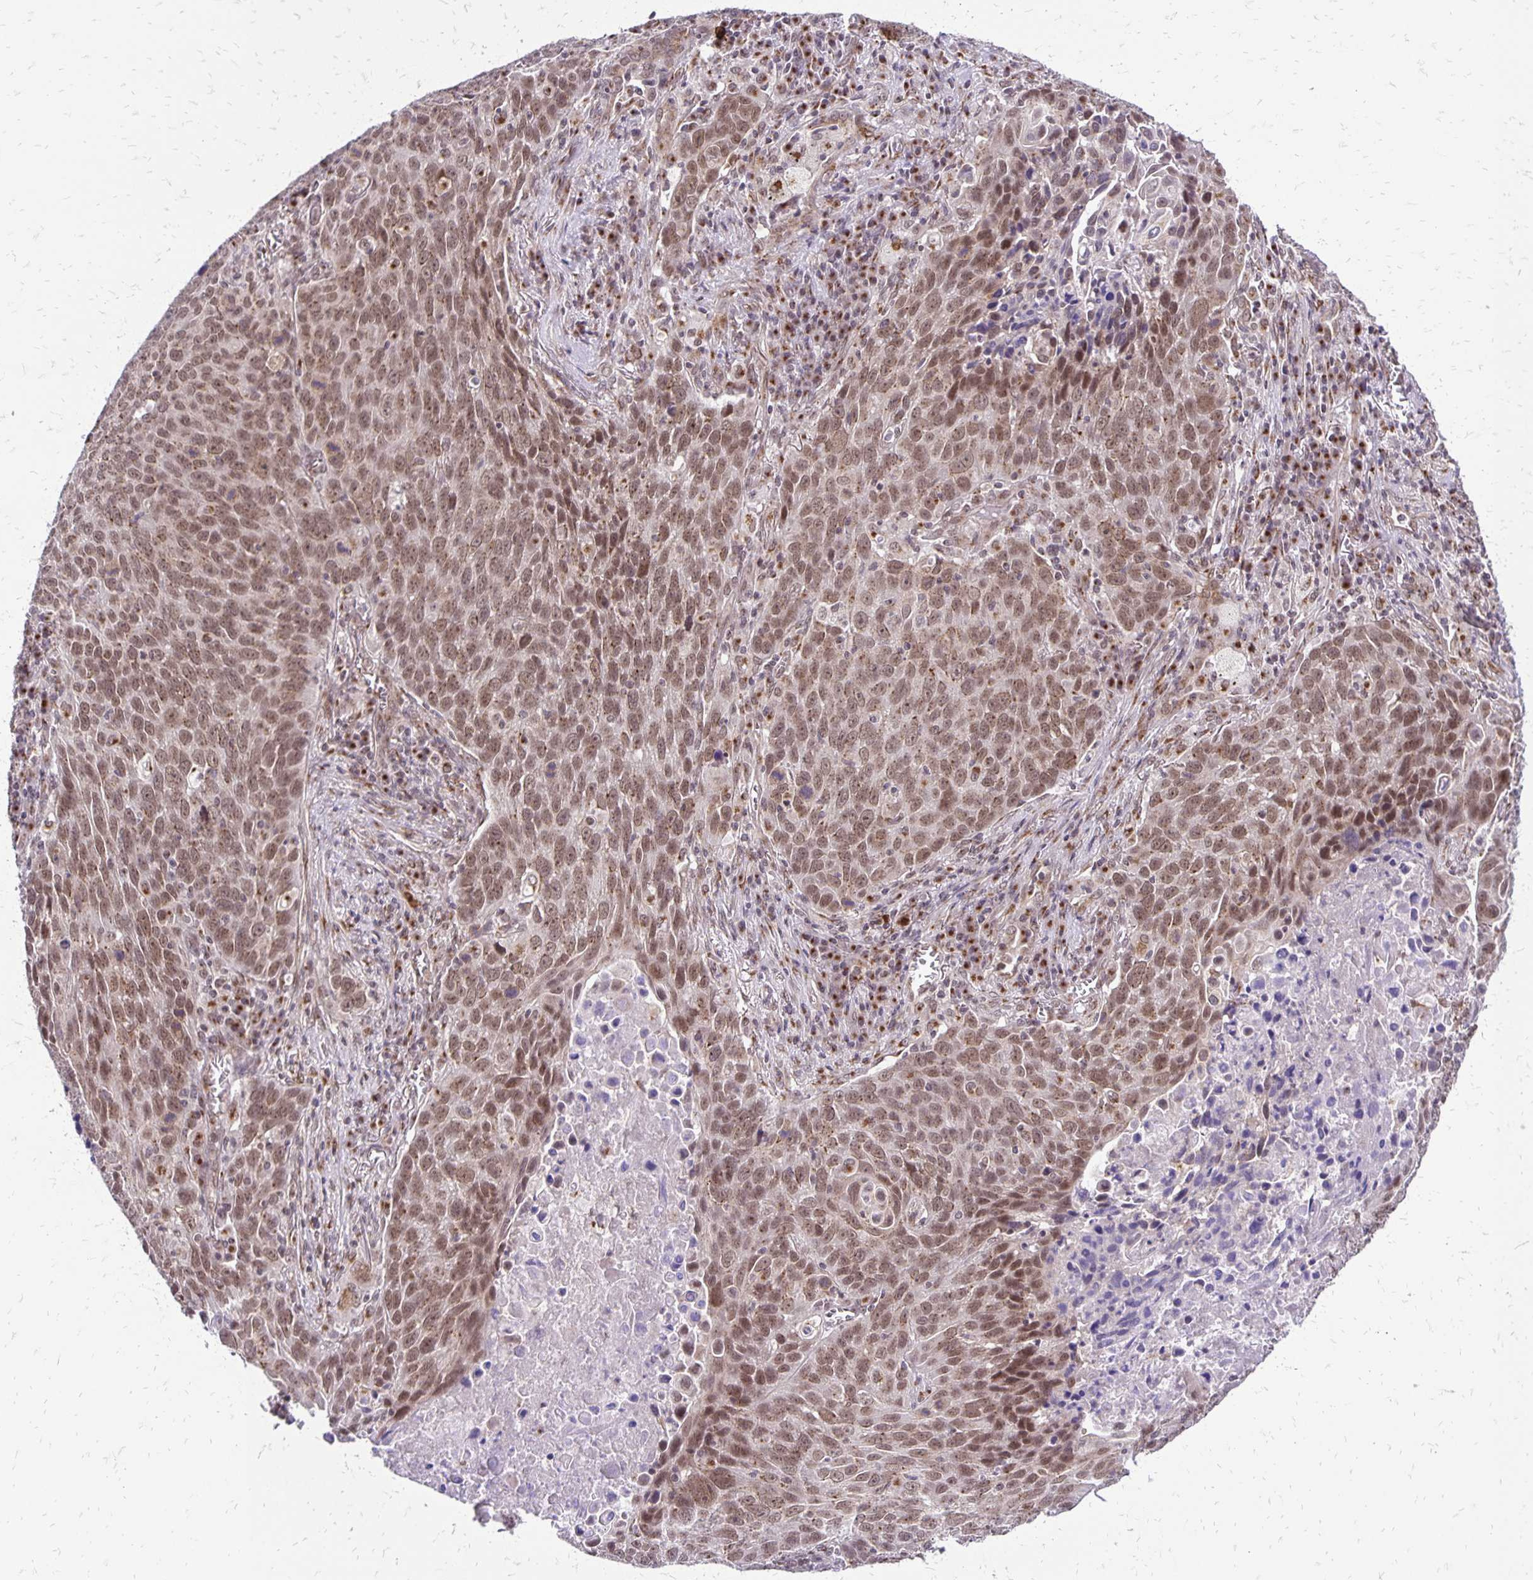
{"staining": {"intensity": "moderate", "quantity": ">75%", "location": "cytoplasmic/membranous,nuclear"}, "tissue": "lung cancer", "cell_type": "Tumor cells", "image_type": "cancer", "snomed": [{"axis": "morphology", "description": "Squamous cell carcinoma, NOS"}, {"axis": "topography", "description": "Lung"}], "caption": "Lung cancer tissue reveals moderate cytoplasmic/membranous and nuclear expression in about >75% of tumor cells, visualized by immunohistochemistry. Nuclei are stained in blue.", "gene": "GOLGA5", "patient": {"sex": "male", "age": 78}}